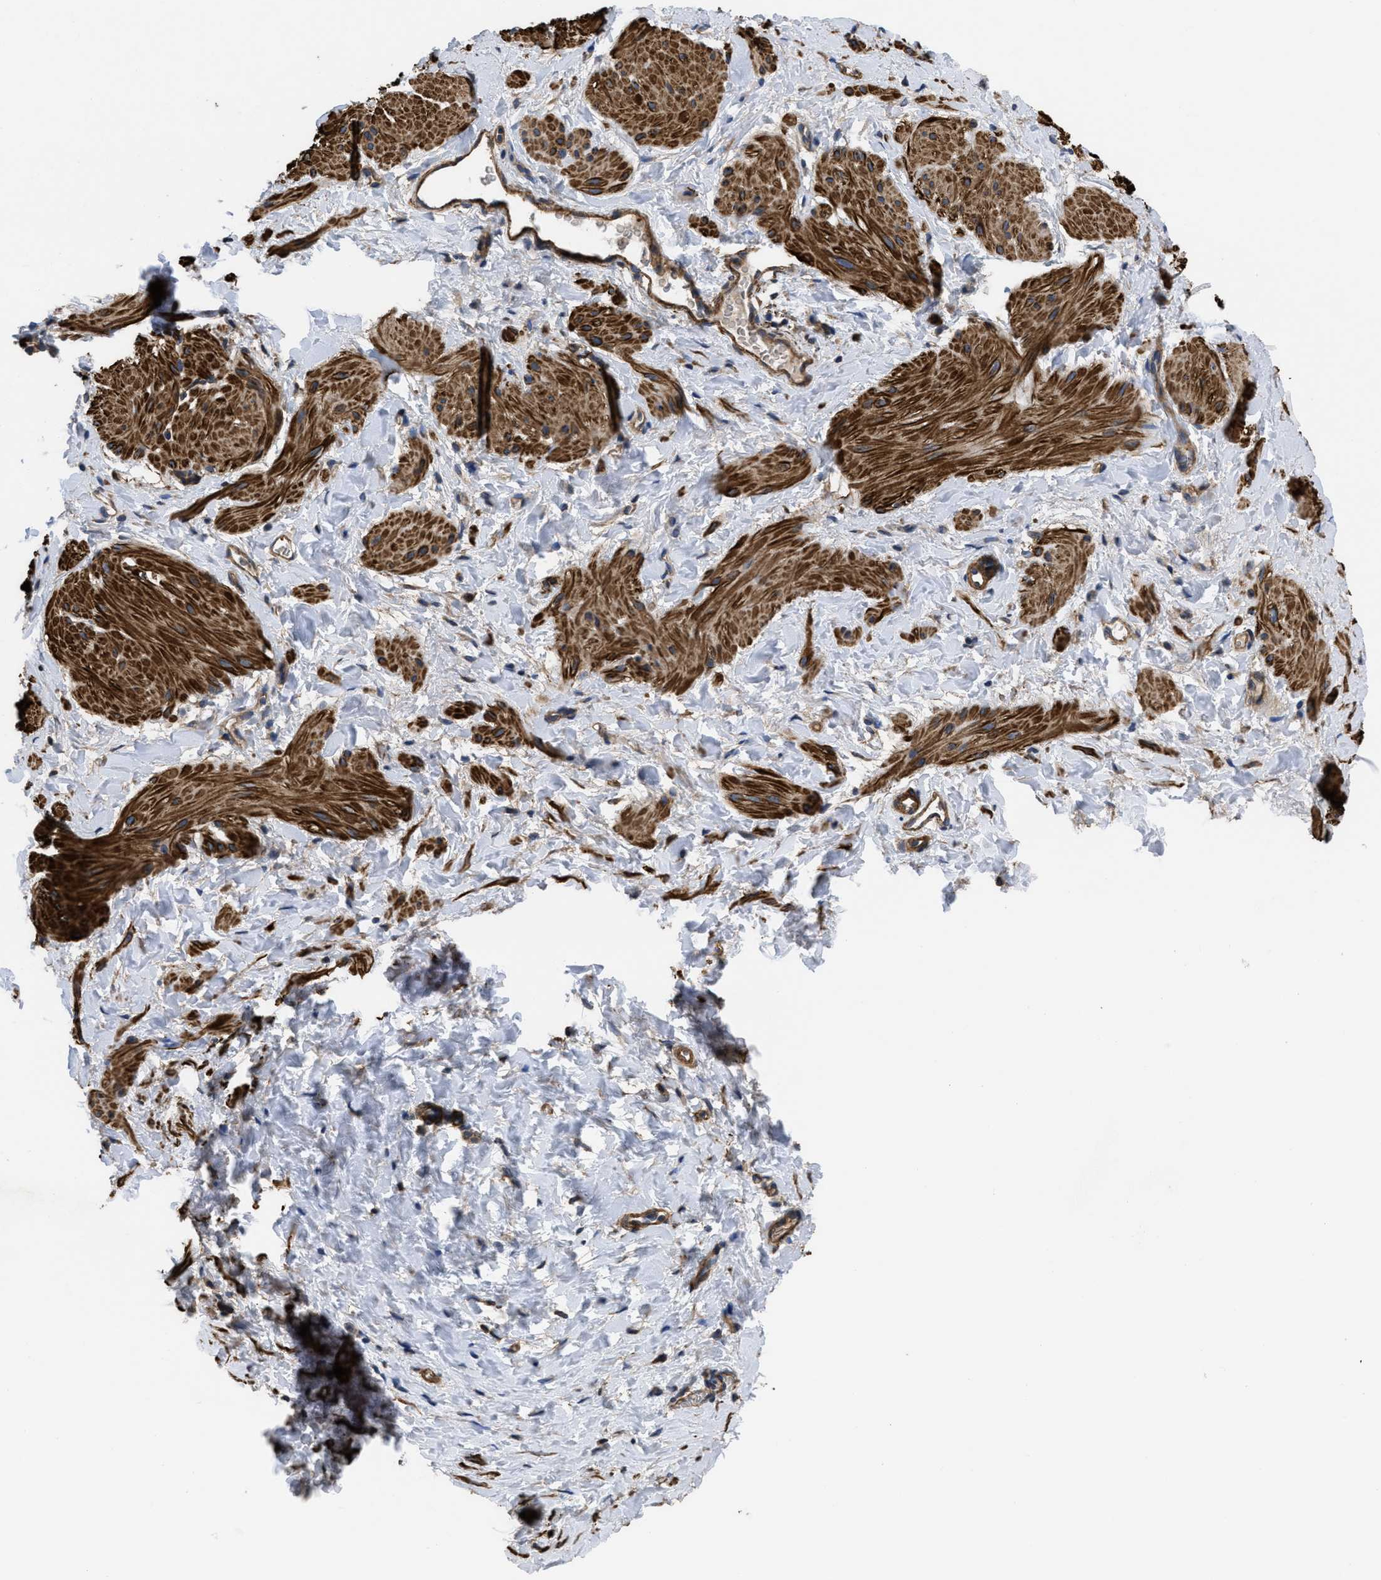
{"staining": {"intensity": "strong", "quantity": ">75%", "location": "cytoplasmic/membranous"}, "tissue": "smooth muscle", "cell_type": "Smooth muscle cells", "image_type": "normal", "snomed": [{"axis": "morphology", "description": "Normal tissue, NOS"}, {"axis": "topography", "description": "Smooth muscle"}], "caption": "Human smooth muscle stained with a protein marker exhibits strong staining in smooth muscle cells.", "gene": "SCUBE2", "patient": {"sex": "male", "age": 16}}